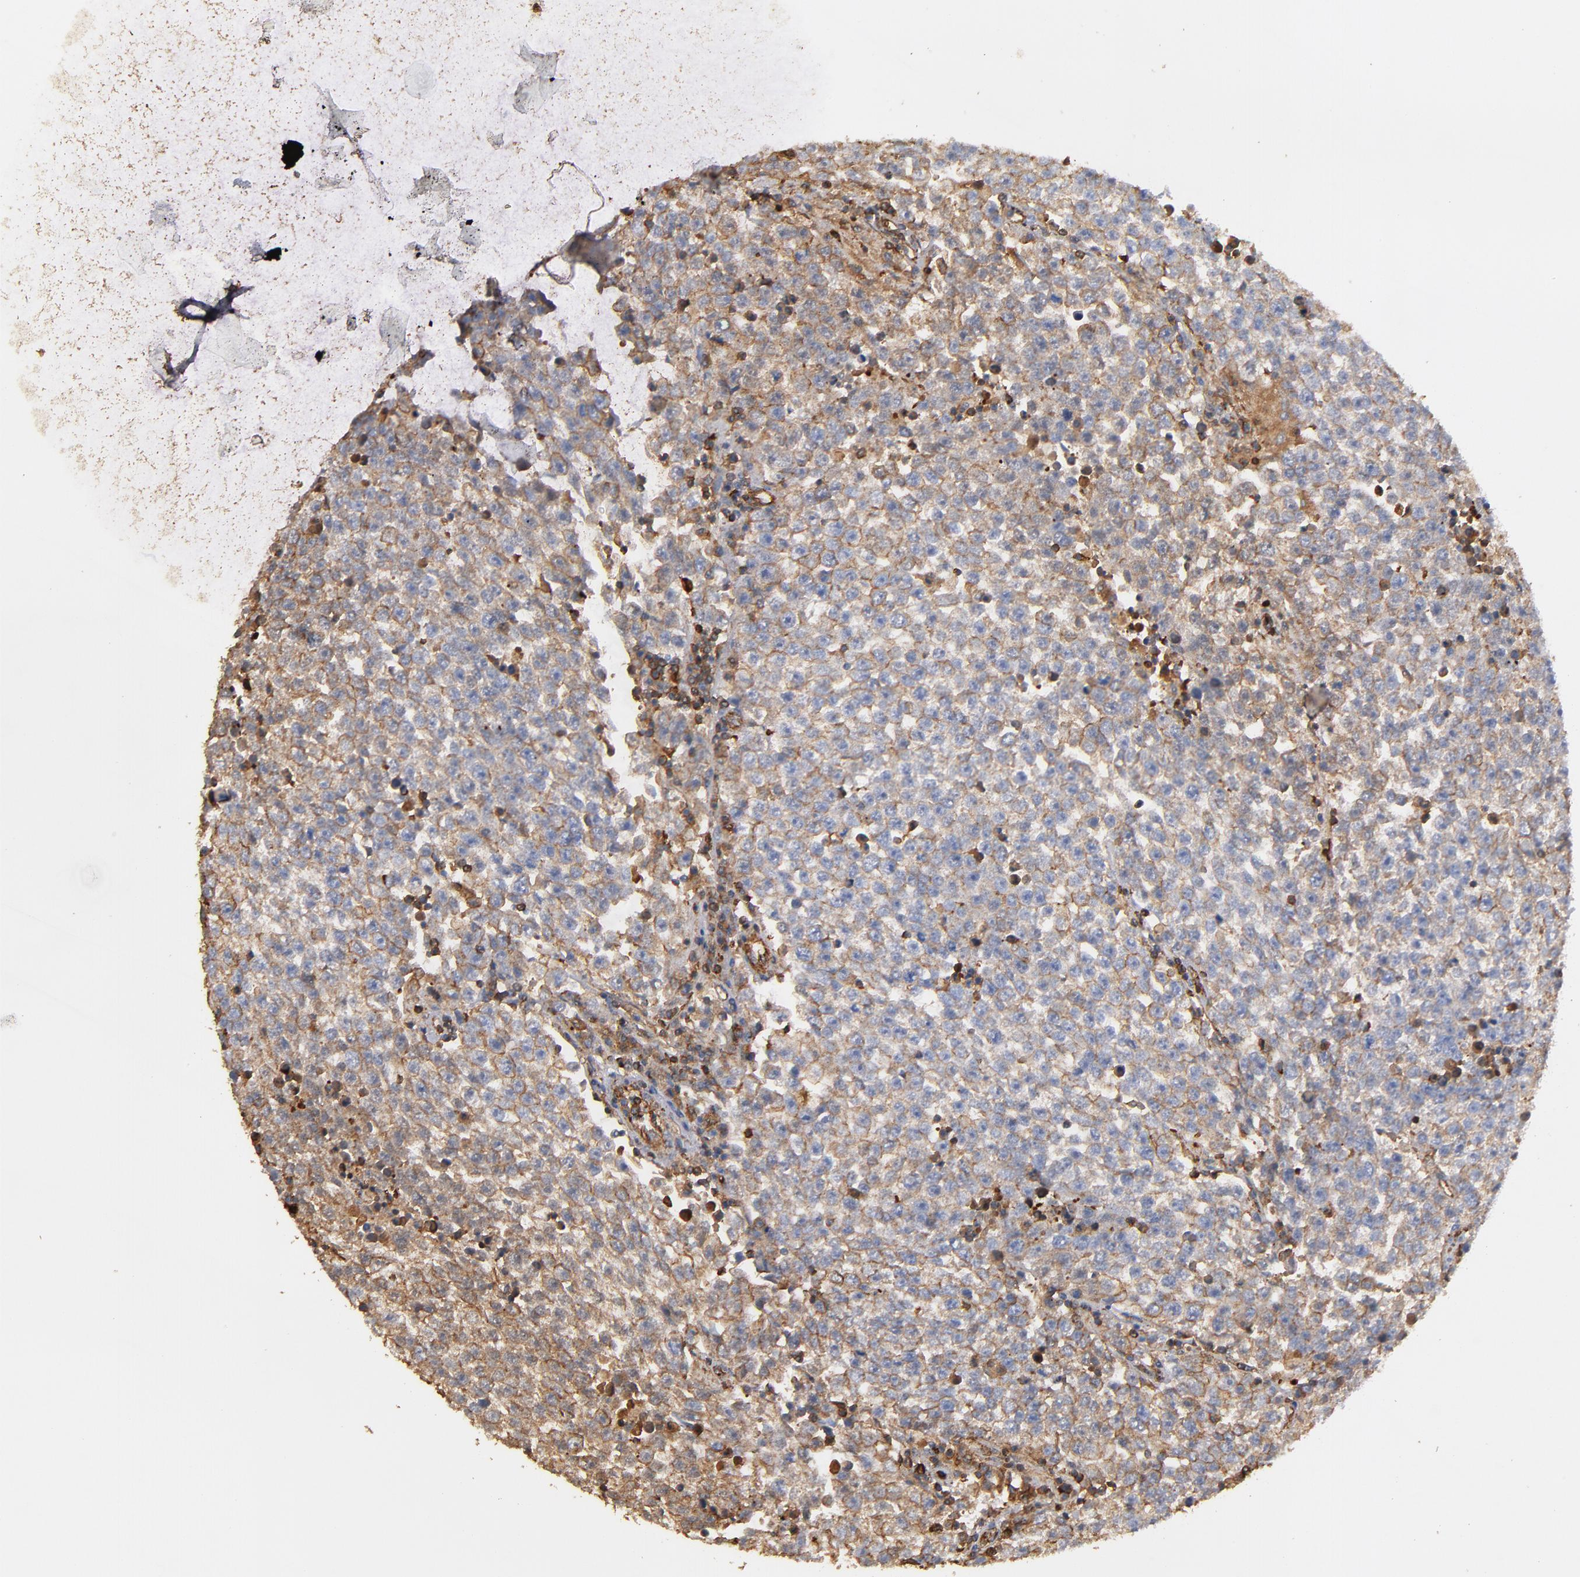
{"staining": {"intensity": "weak", "quantity": ">75%", "location": "cytoplasmic/membranous"}, "tissue": "testis cancer", "cell_type": "Tumor cells", "image_type": "cancer", "snomed": [{"axis": "morphology", "description": "Seminoma, NOS"}, {"axis": "topography", "description": "Testis"}], "caption": "Protein expression by immunohistochemistry displays weak cytoplasmic/membranous staining in approximately >75% of tumor cells in seminoma (testis). The protein of interest is shown in brown color, while the nuclei are stained blue.", "gene": "ACTN4", "patient": {"sex": "male", "age": 36}}